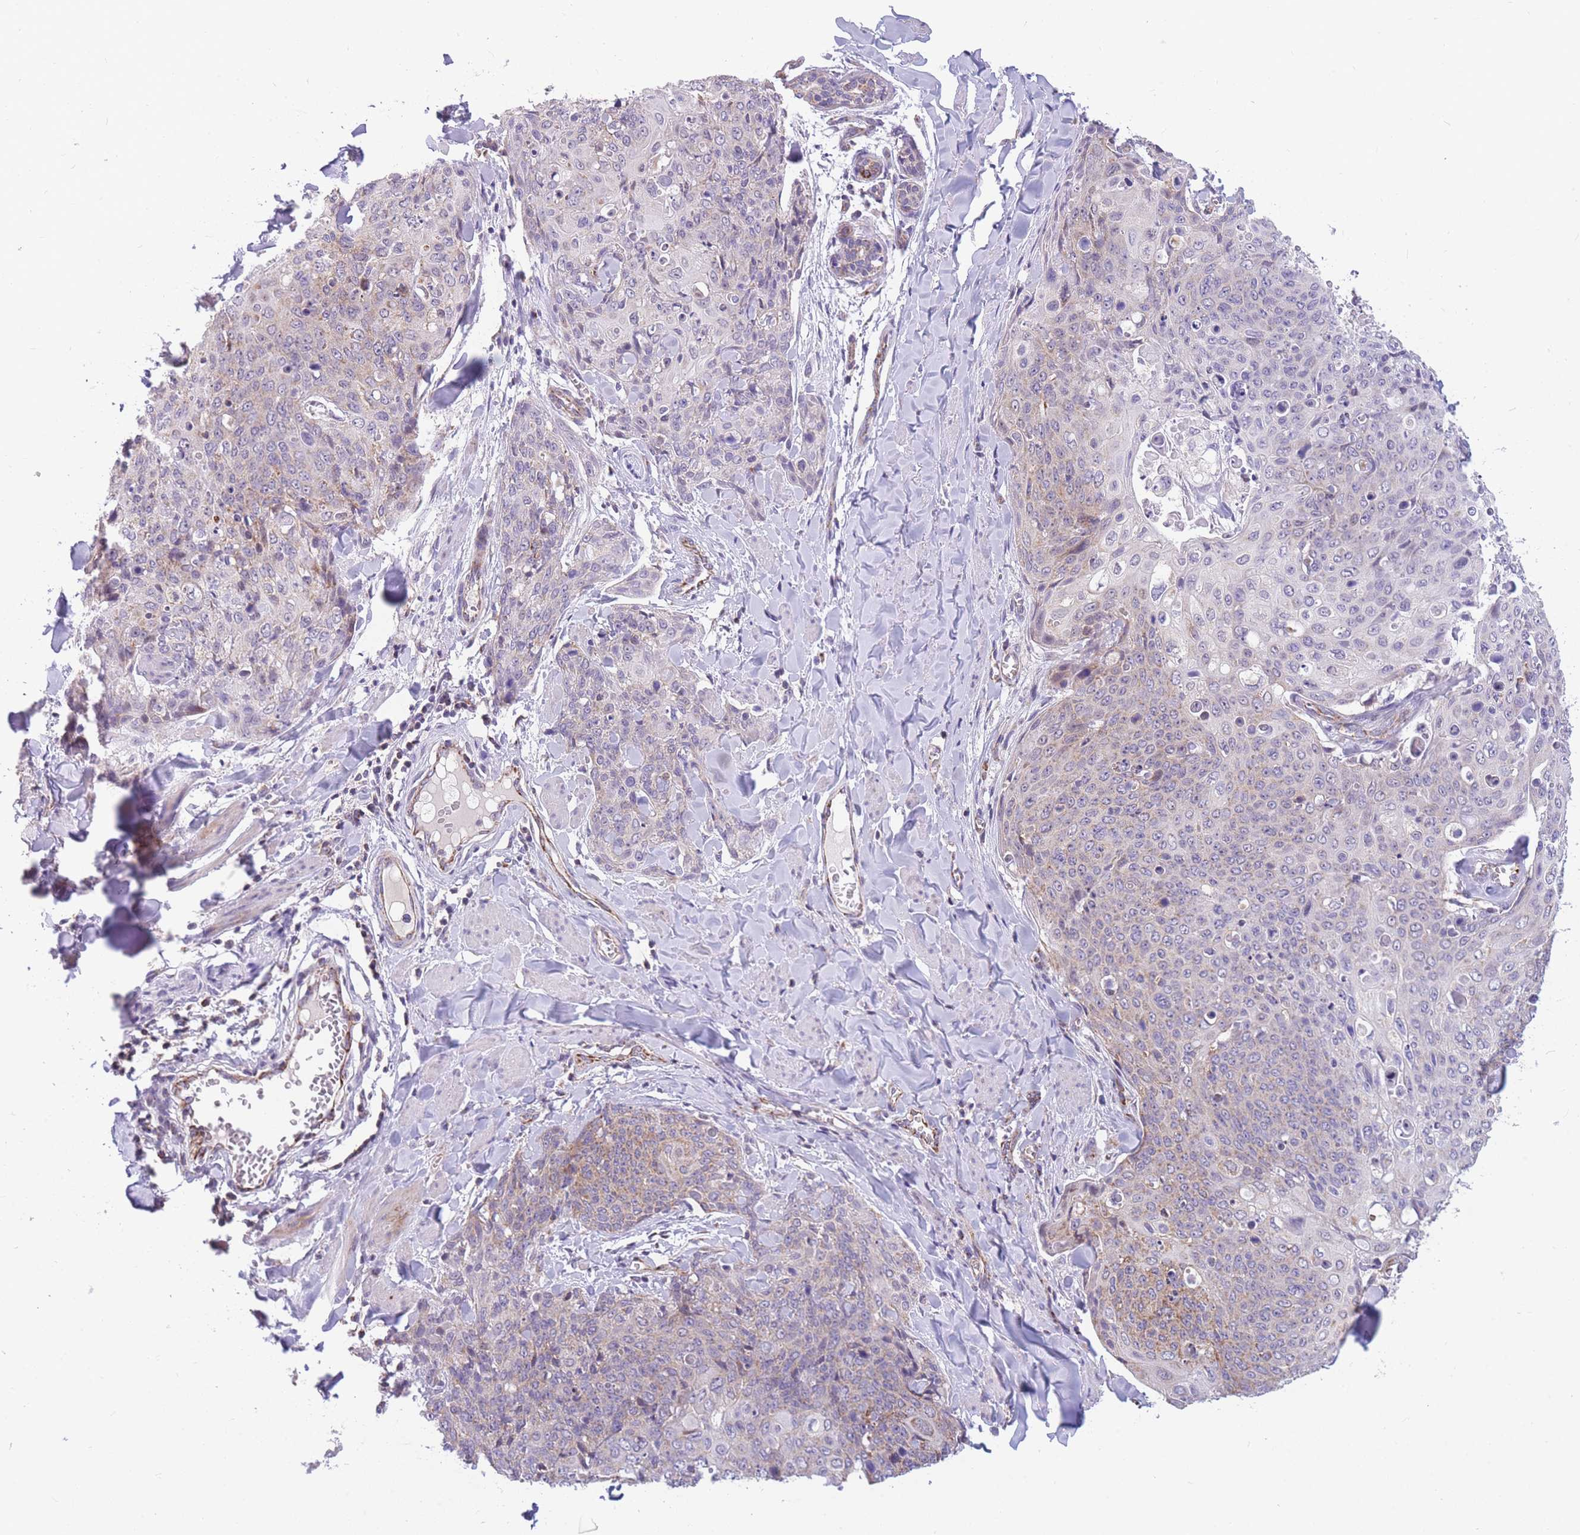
{"staining": {"intensity": "weak", "quantity": "<25%", "location": "cytoplasmic/membranous"}, "tissue": "skin cancer", "cell_type": "Tumor cells", "image_type": "cancer", "snomed": [{"axis": "morphology", "description": "Squamous cell carcinoma, NOS"}, {"axis": "topography", "description": "Skin"}, {"axis": "topography", "description": "Vulva"}], "caption": "High power microscopy photomicrograph of an immunohistochemistry (IHC) micrograph of skin cancer (squamous cell carcinoma), revealing no significant expression in tumor cells.", "gene": "DDX49", "patient": {"sex": "female", "age": 85}}